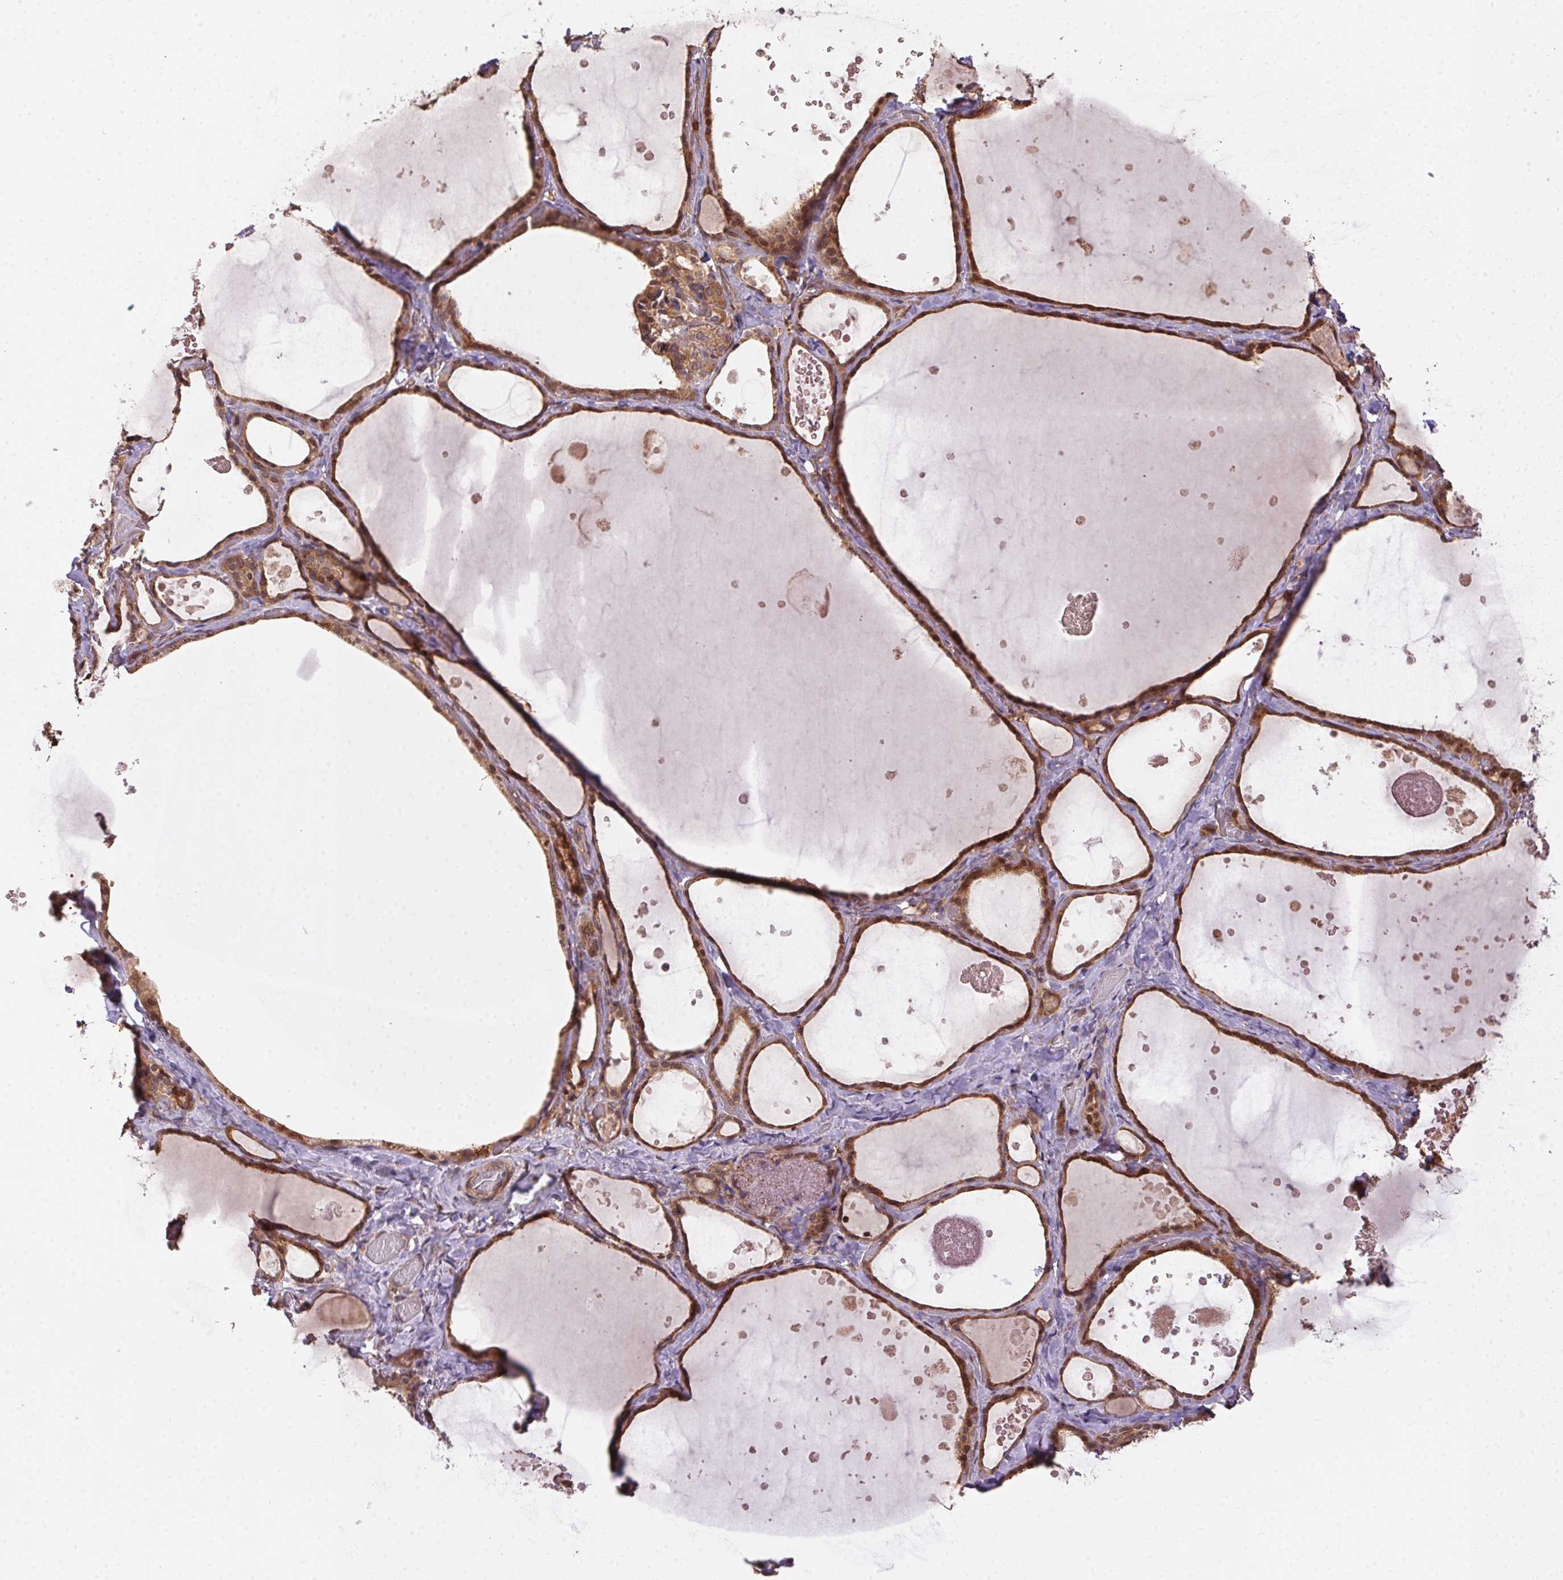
{"staining": {"intensity": "moderate", "quantity": ">75%", "location": "cytoplasmic/membranous,nuclear"}, "tissue": "thyroid gland", "cell_type": "Glandular cells", "image_type": "normal", "snomed": [{"axis": "morphology", "description": "Normal tissue, NOS"}, {"axis": "topography", "description": "Thyroid gland"}], "caption": "High-magnification brightfield microscopy of normal thyroid gland stained with DAB (3,3'-diaminobenzidine) (brown) and counterstained with hematoxylin (blue). glandular cells exhibit moderate cytoplasmic/membranous,nuclear expression is identified in approximately>75% of cells. The staining was performed using DAB, with brown indicating positive protein expression. Nuclei are stained blue with hematoxylin.", "gene": "MEX3D", "patient": {"sex": "female", "age": 56}}